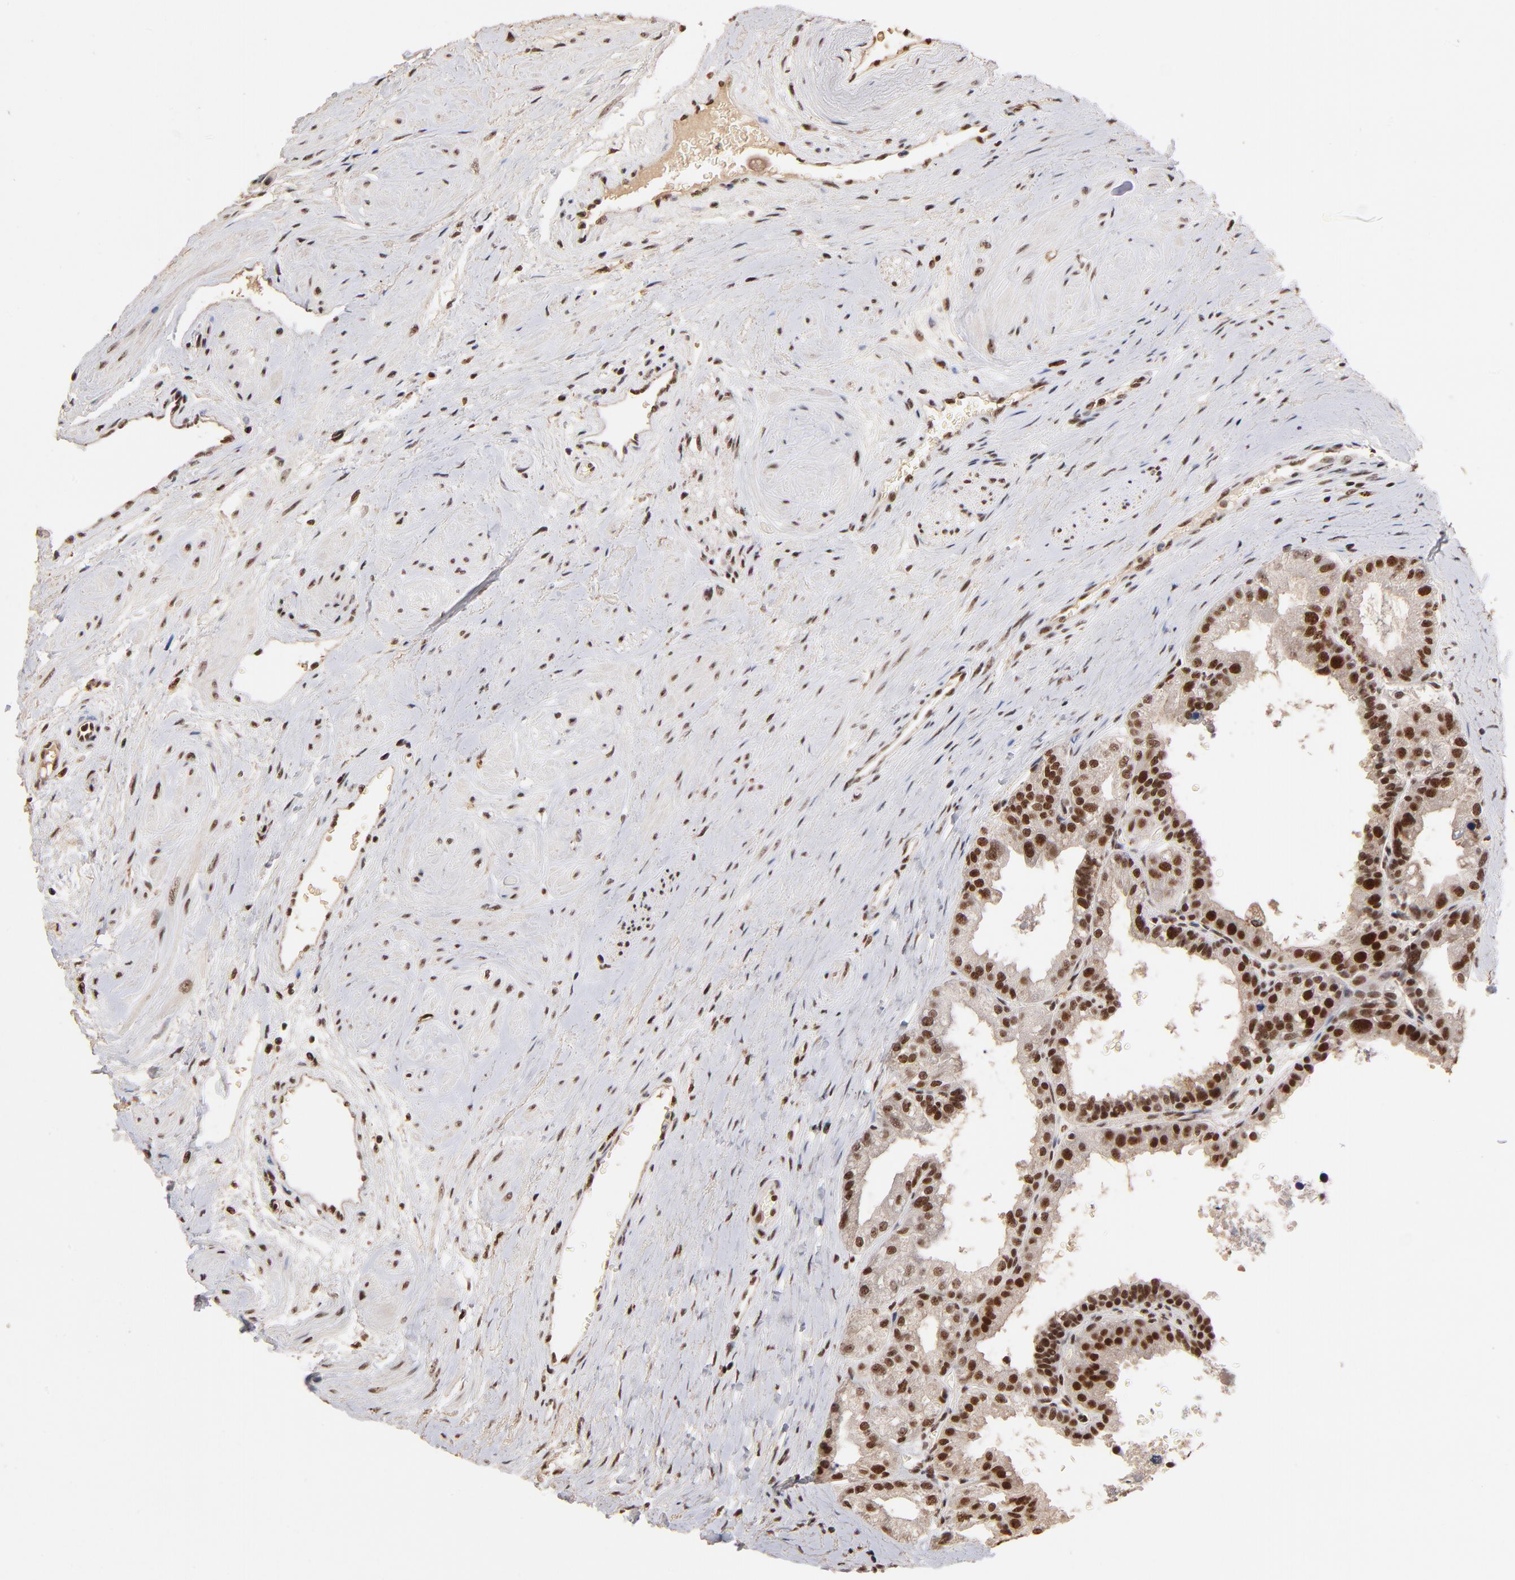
{"staining": {"intensity": "moderate", "quantity": ">75%", "location": "nuclear"}, "tissue": "prostate", "cell_type": "Glandular cells", "image_type": "normal", "snomed": [{"axis": "morphology", "description": "Normal tissue, NOS"}, {"axis": "topography", "description": "Prostate"}], "caption": "Glandular cells demonstrate medium levels of moderate nuclear positivity in approximately >75% of cells in normal human prostate. The staining is performed using DAB (3,3'-diaminobenzidine) brown chromogen to label protein expression. The nuclei are counter-stained blue using hematoxylin.", "gene": "ZNF146", "patient": {"sex": "male", "age": 60}}